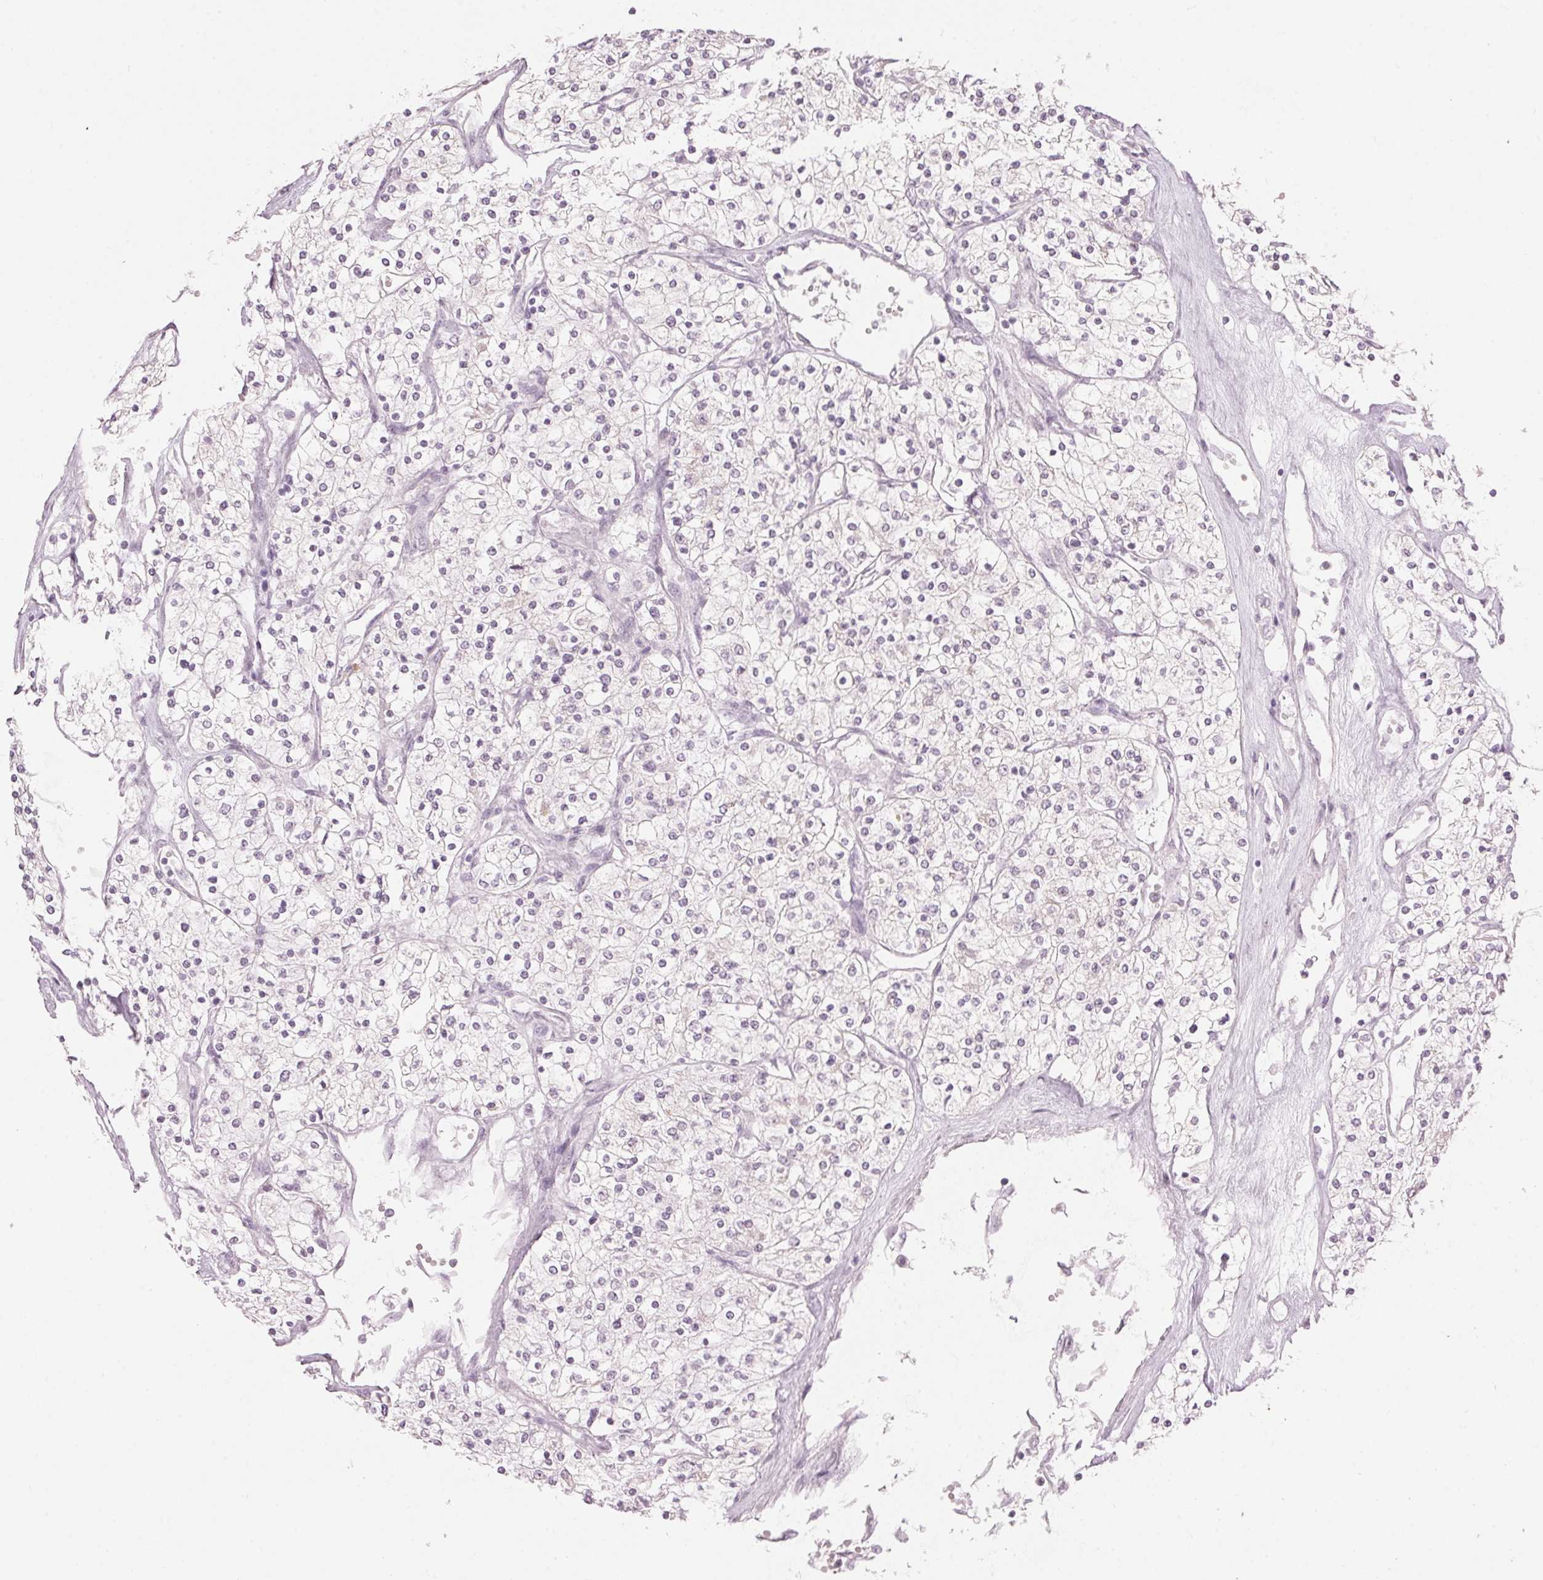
{"staining": {"intensity": "negative", "quantity": "none", "location": "none"}, "tissue": "renal cancer", "cell_type": "Tumor cells", "image_type": "cancer", "snomed": [{"axis": "morphology", "description": "Adenocarcinoma, NOS"}, {"axis": "topography", "description": "Kidney"}], "caption": "Immunohistochemistry (IHC) histopathology image of neoplastic tissue: adenocarcinoma (renal) stained with DAB (3,3'-diaminobenzidine) exhibits no significant protein positivity in tumor cells.", "gene": "SCTR", "patient": {"sex": "male", "age": 80}}